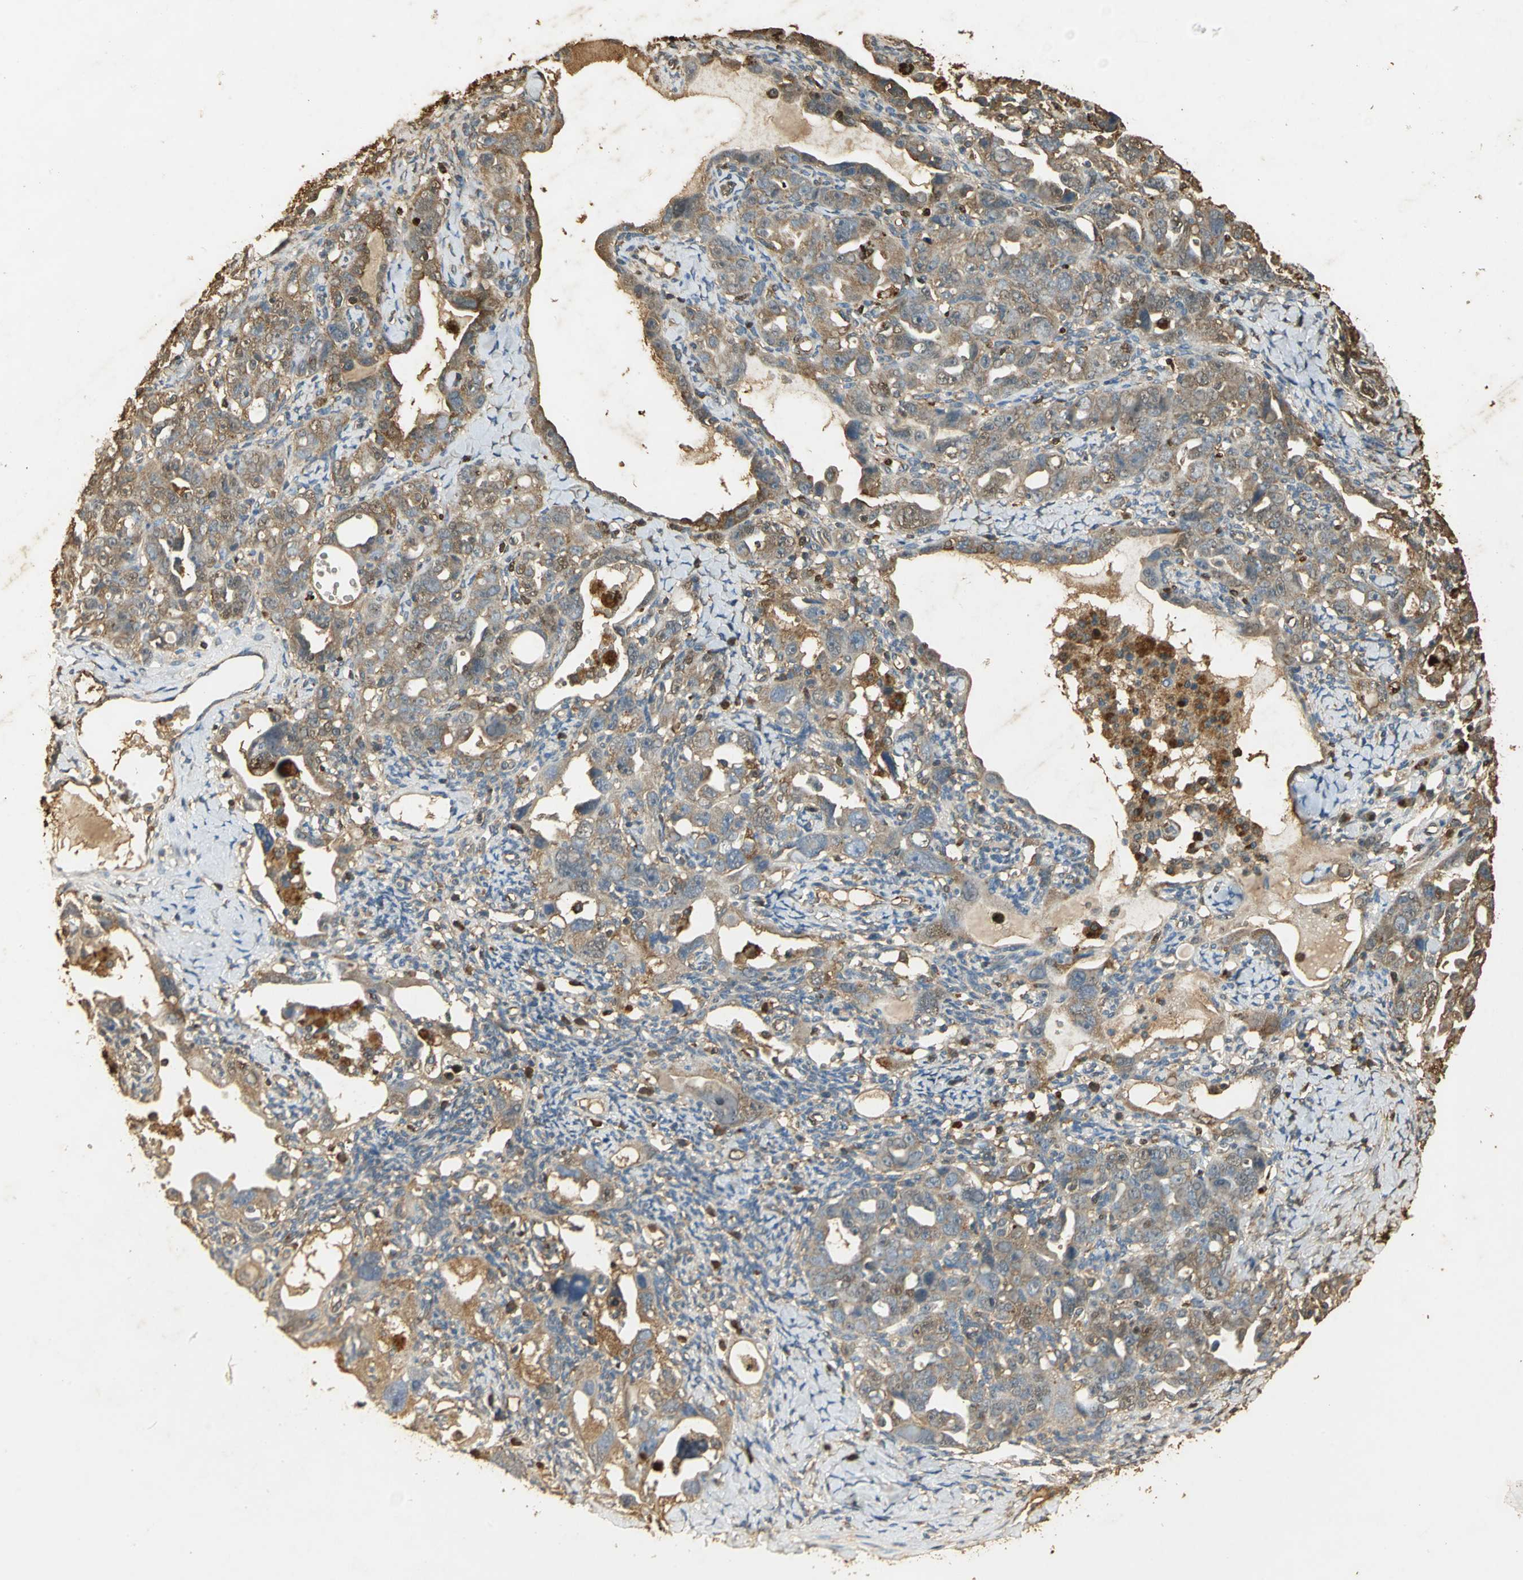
{"staining": {"intensity": "weak", "quantity": ">75%", "location": "cytoplasmic/membranous"}, "tissue": "ovarian cancer", "cell_type": "Tumor cells", "image_type": "cancer", "snomed": [{"axis": "morphology", "description": "Cystadenocarcinoma, serous, NOS"}, {"axis": "topography", "description": "Ovary"}], "caption": "Serous cystadenocarcinoma (ovarian) tissue demonstrates weak cytoplasmic/membranous staining in about >75% of tumor cells, visualized by immunohistochemistry.", "gene": "GAPDH", "patient": {"sex": "female", "age": 66}}